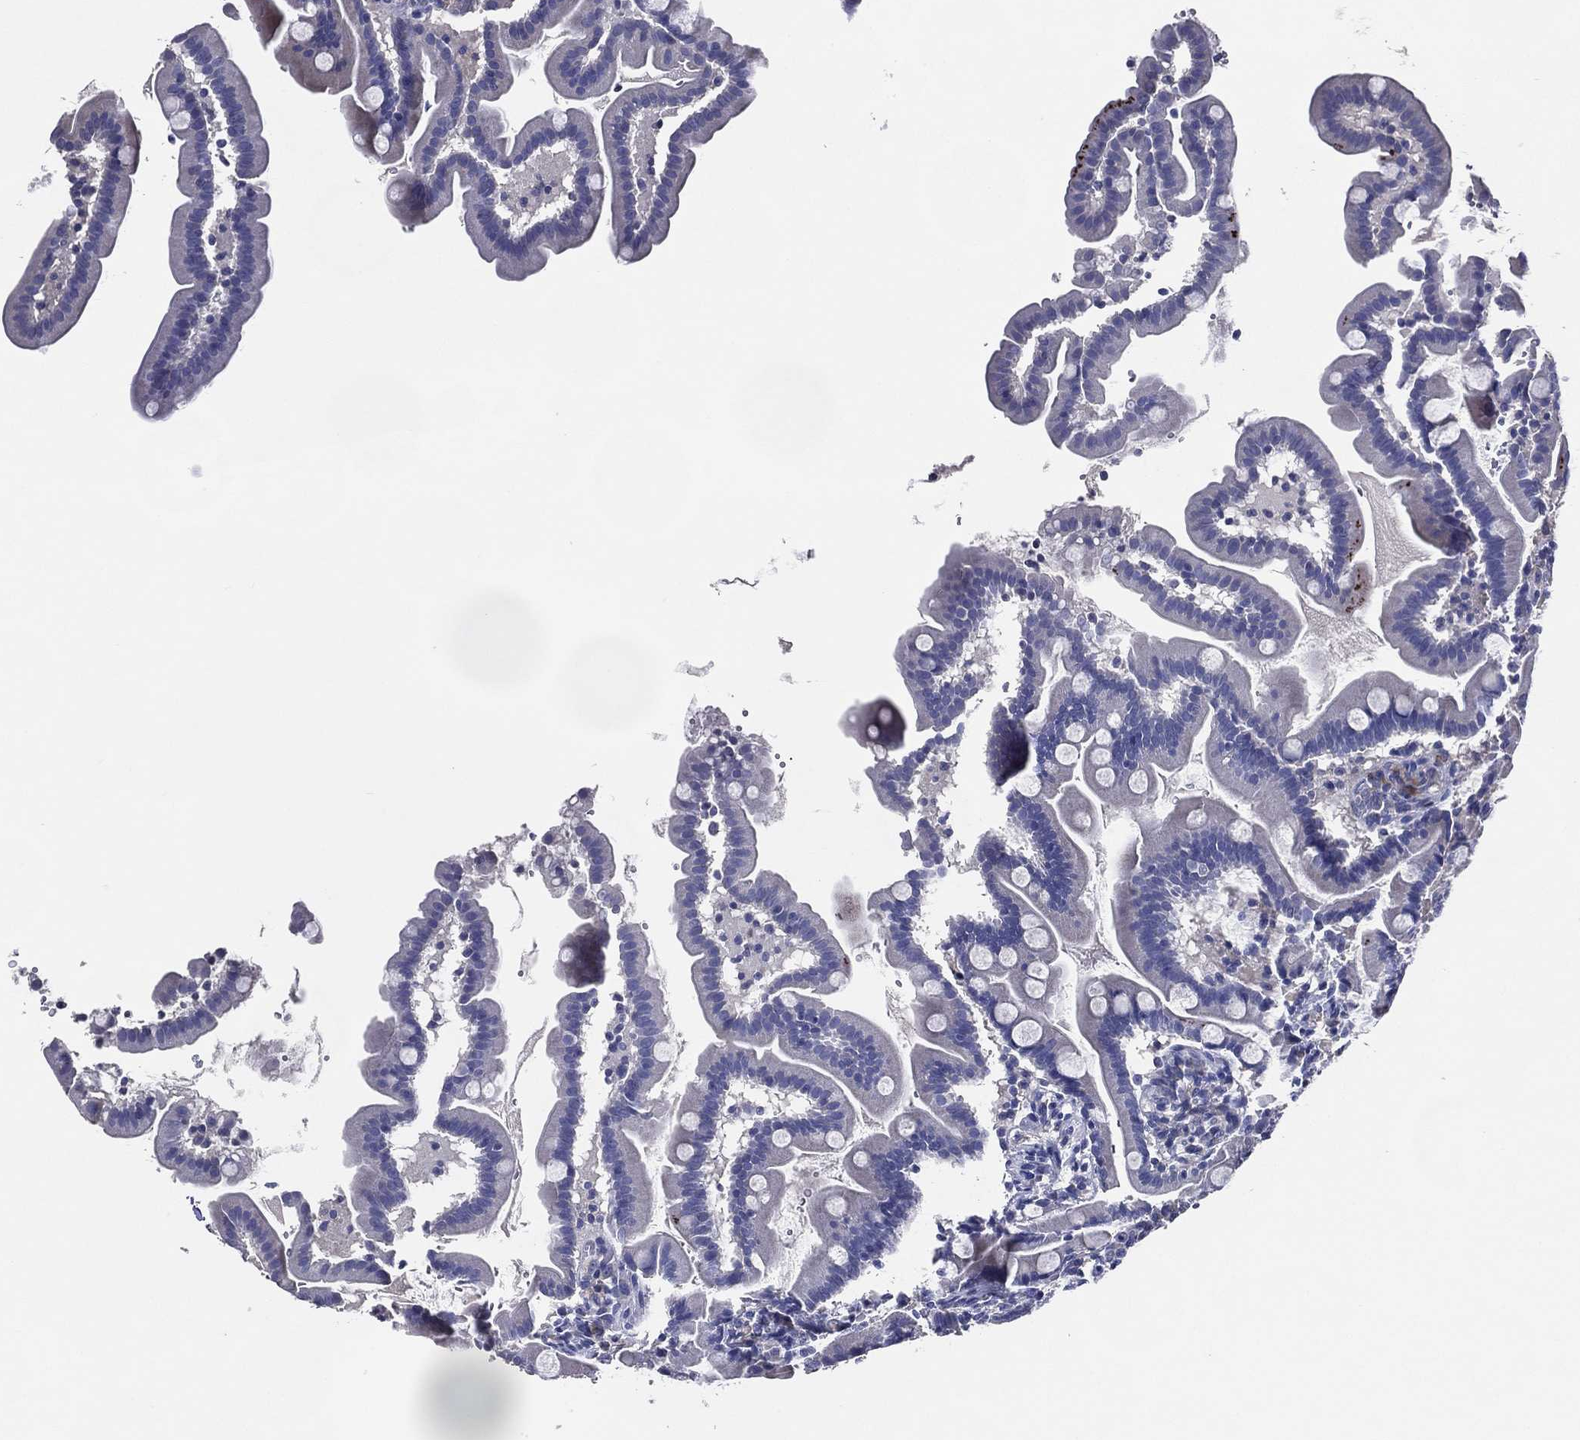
{"staining": {"intensity": "negative", "quantity": "none", "location": "none"}, "tissue": "small intestine", "cell_type": "Glandular cells", "image_type": "normal", "snomed": [{"axis": "morphology", "description": "Normal tissue, NOS"}, {"axis": "topography", "description": "Small intestine"}], "caption": "DAB (3,3'-diaminobenzidine) immunohistochemical staining of benign small intestine shows no significant expression in glandular cells.", "gene": "TFAP2A", "patient": {"sex": "female", "age": 44}}